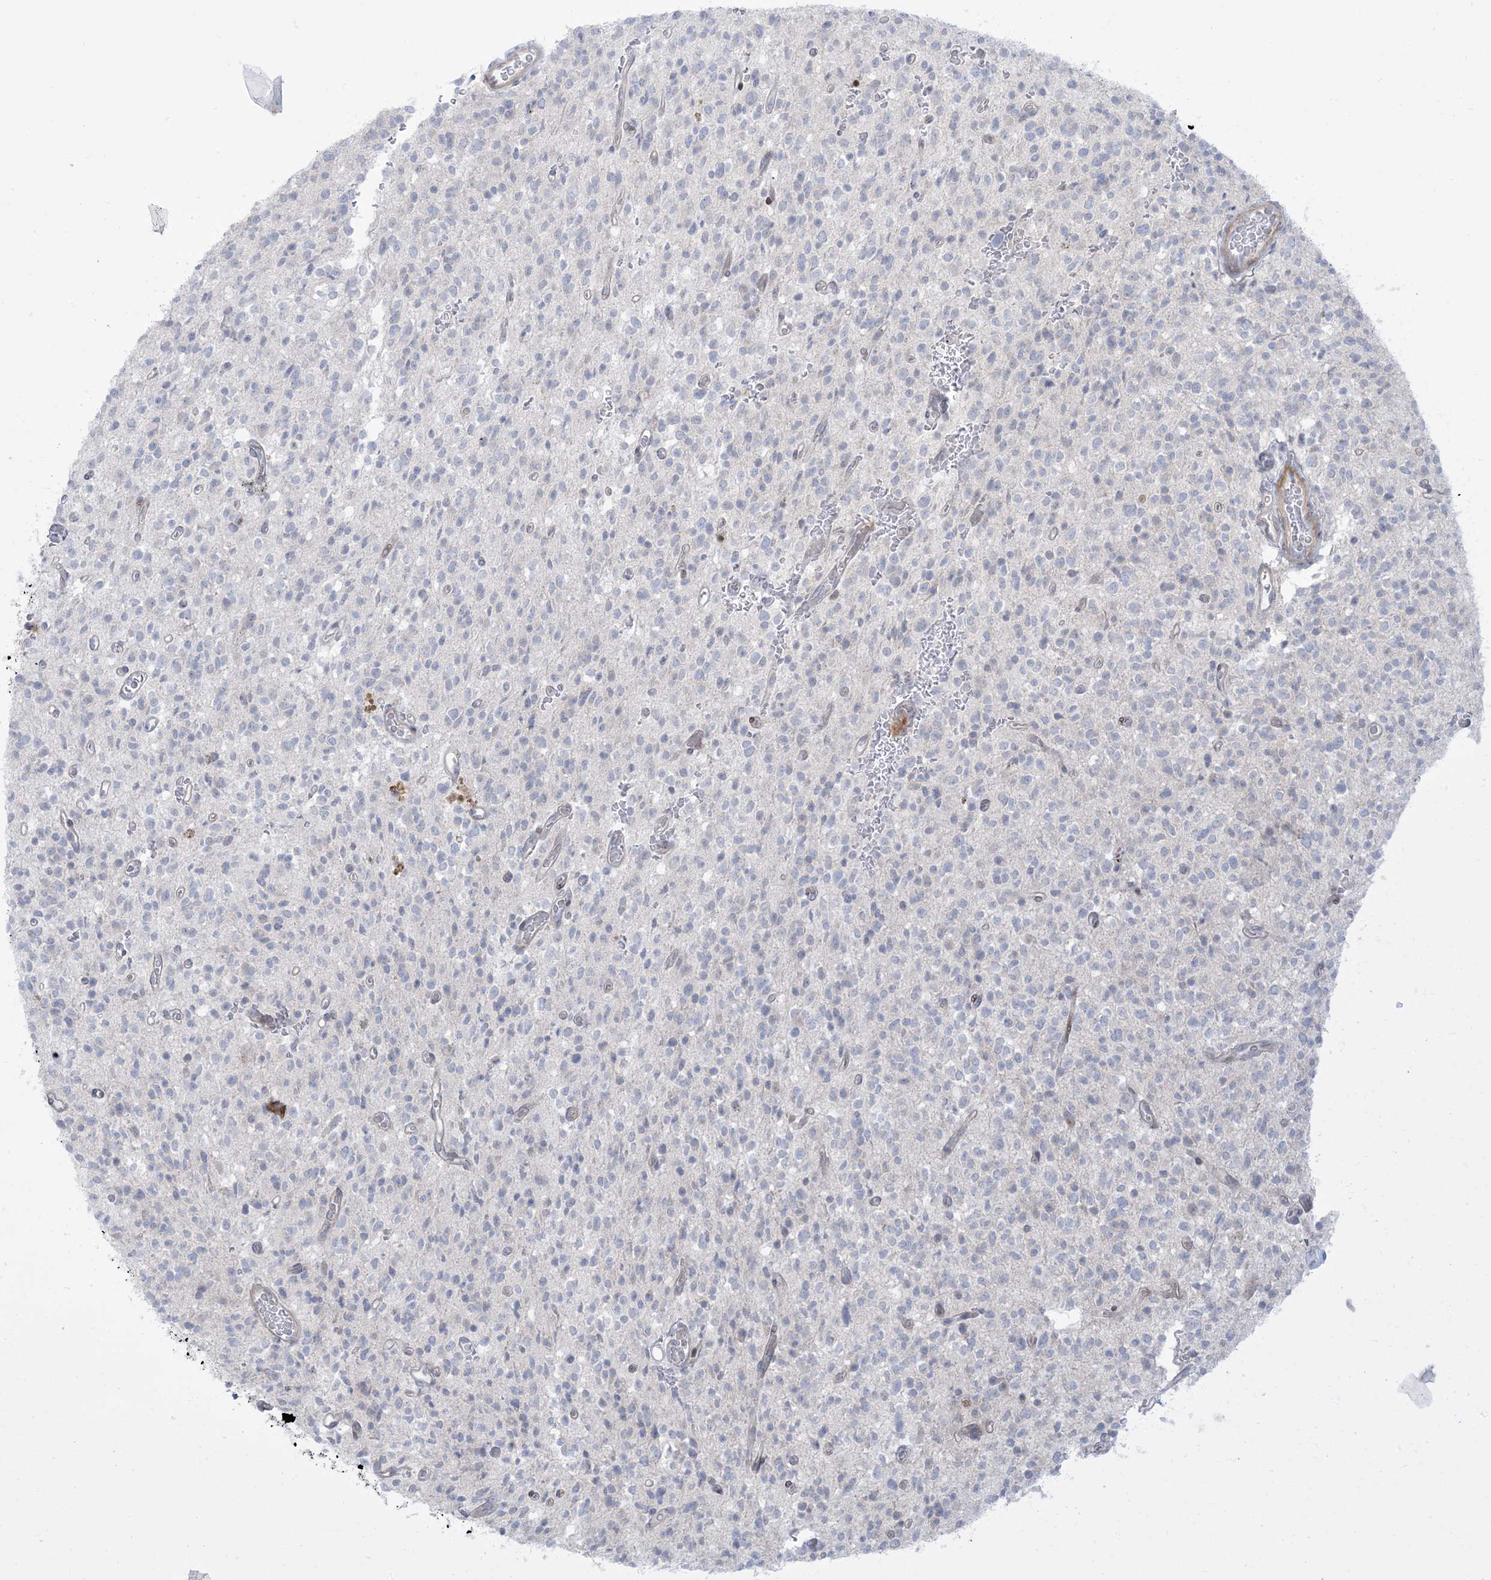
{"staining": {"intensity": "negative", "quantity": "none", "location": "none"}, "tissue": "glioma", "cell_type": "Tumor cells", "image_type": "cancer", "snomed": [{"axis": "morphology", "description": "Glioma, malignant, High grade"}, {"axis": "topography", "description": "Brain"}], "caption": "Immunohistochemistry of human high-grade glioma (malignant) reveals no staining in tumor cells. The staining was performed using DAB (3,3'-diaminobenzidine) to visualize the protein expression in brown, while the nuclei were stained in blue with hematoxylin (Magnification: 20x).", "gene": "AFTPH", "patient": {"sex": "male", "age": 34}}